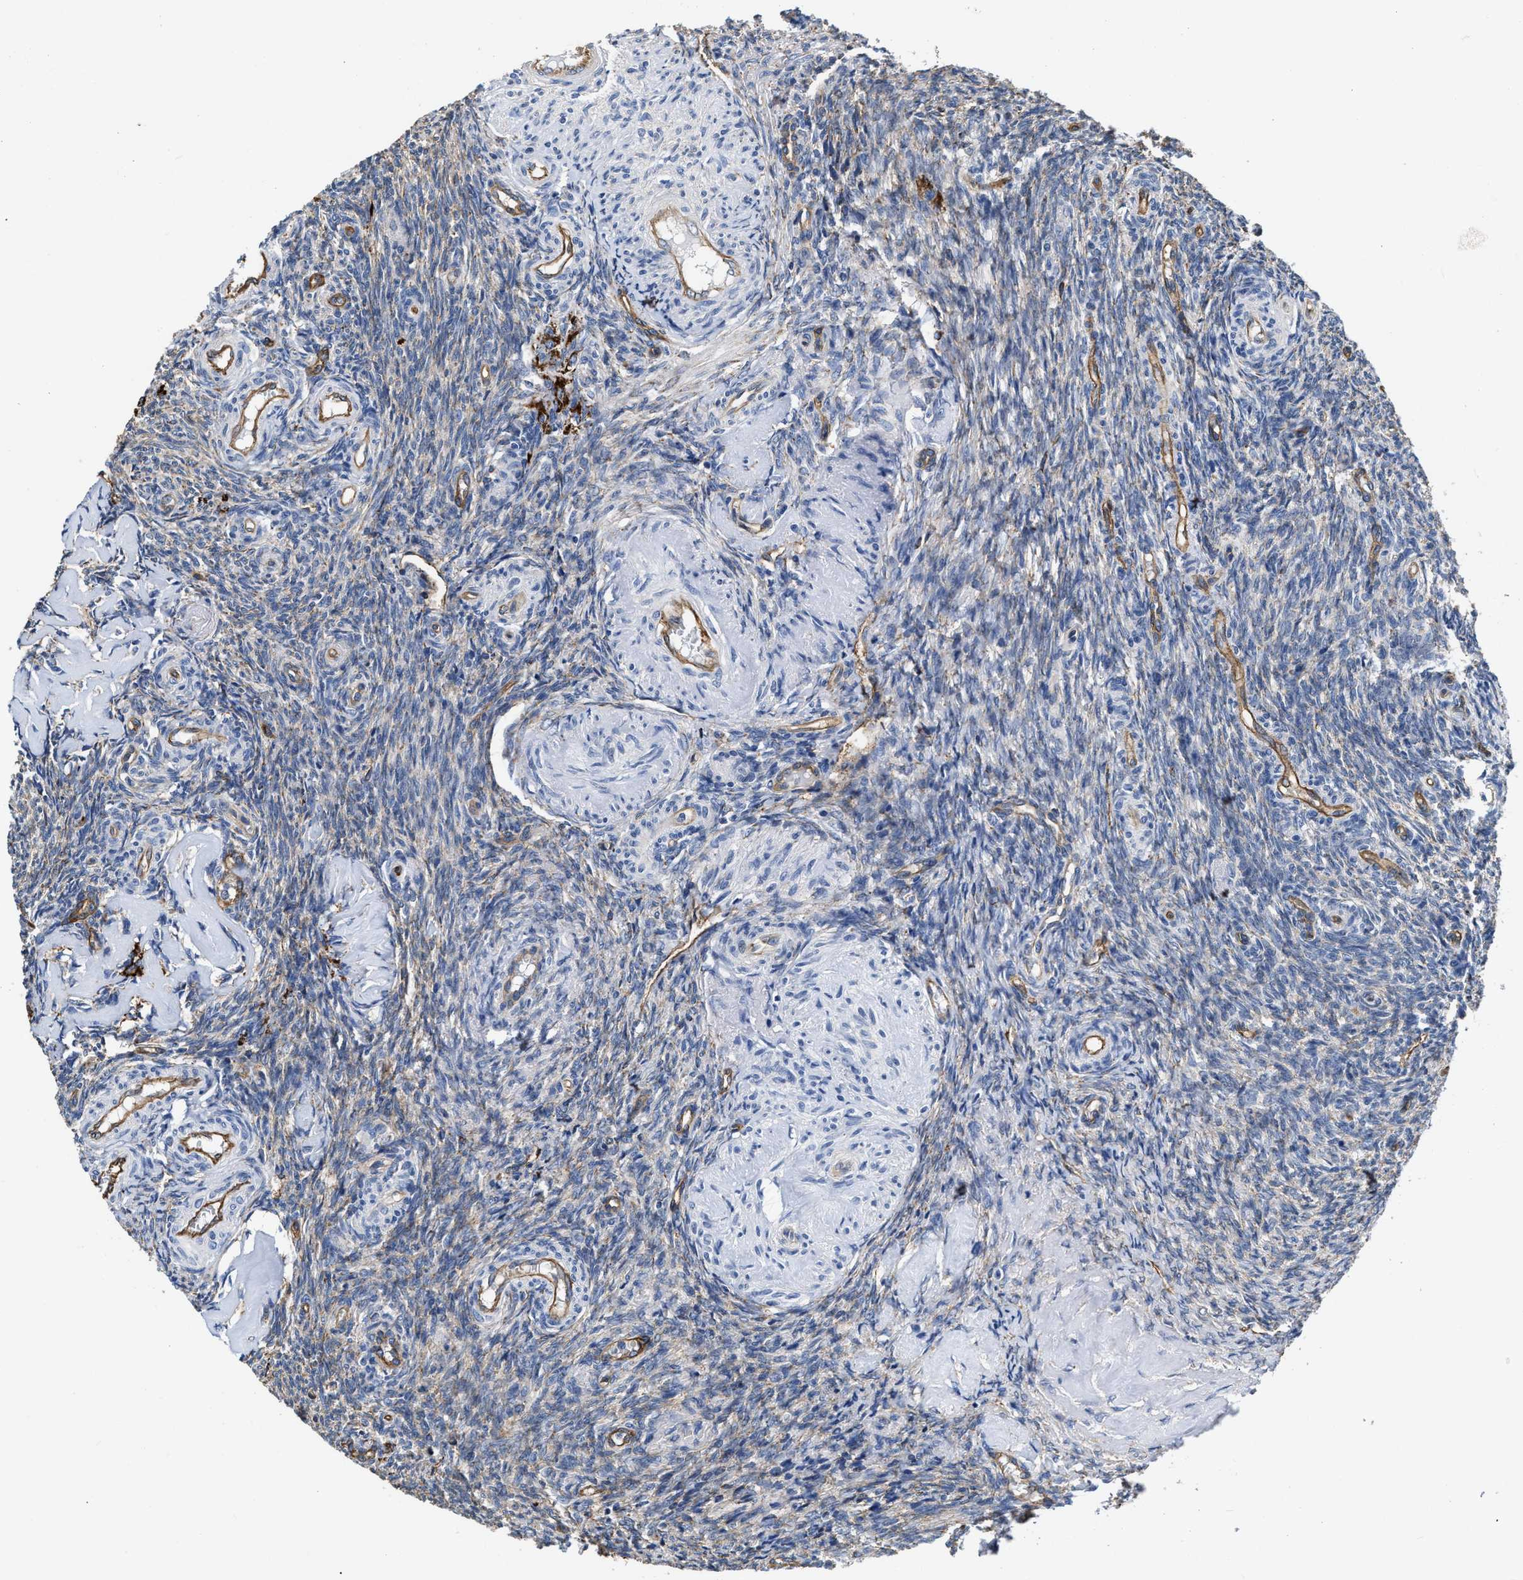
{"staining": {"intensity": "negative", "quantity": "none", "location": "none"}, "tissue": "ovary", "cell_type": "Ovarian stroma cells", "image_type": "normal", "snomed": [{"axis": "morphology", "description": "Normal tissue, NOS"}, {"axis": "topography", "description": "Ovary"}], "caption": "This is an immunohistochemistry (IHC) micrograph of benign human ovary. There is no expression in ovarian stroma cells.", "gene": "C22orf42", "patient": {"sex": "female", "age": 41}}